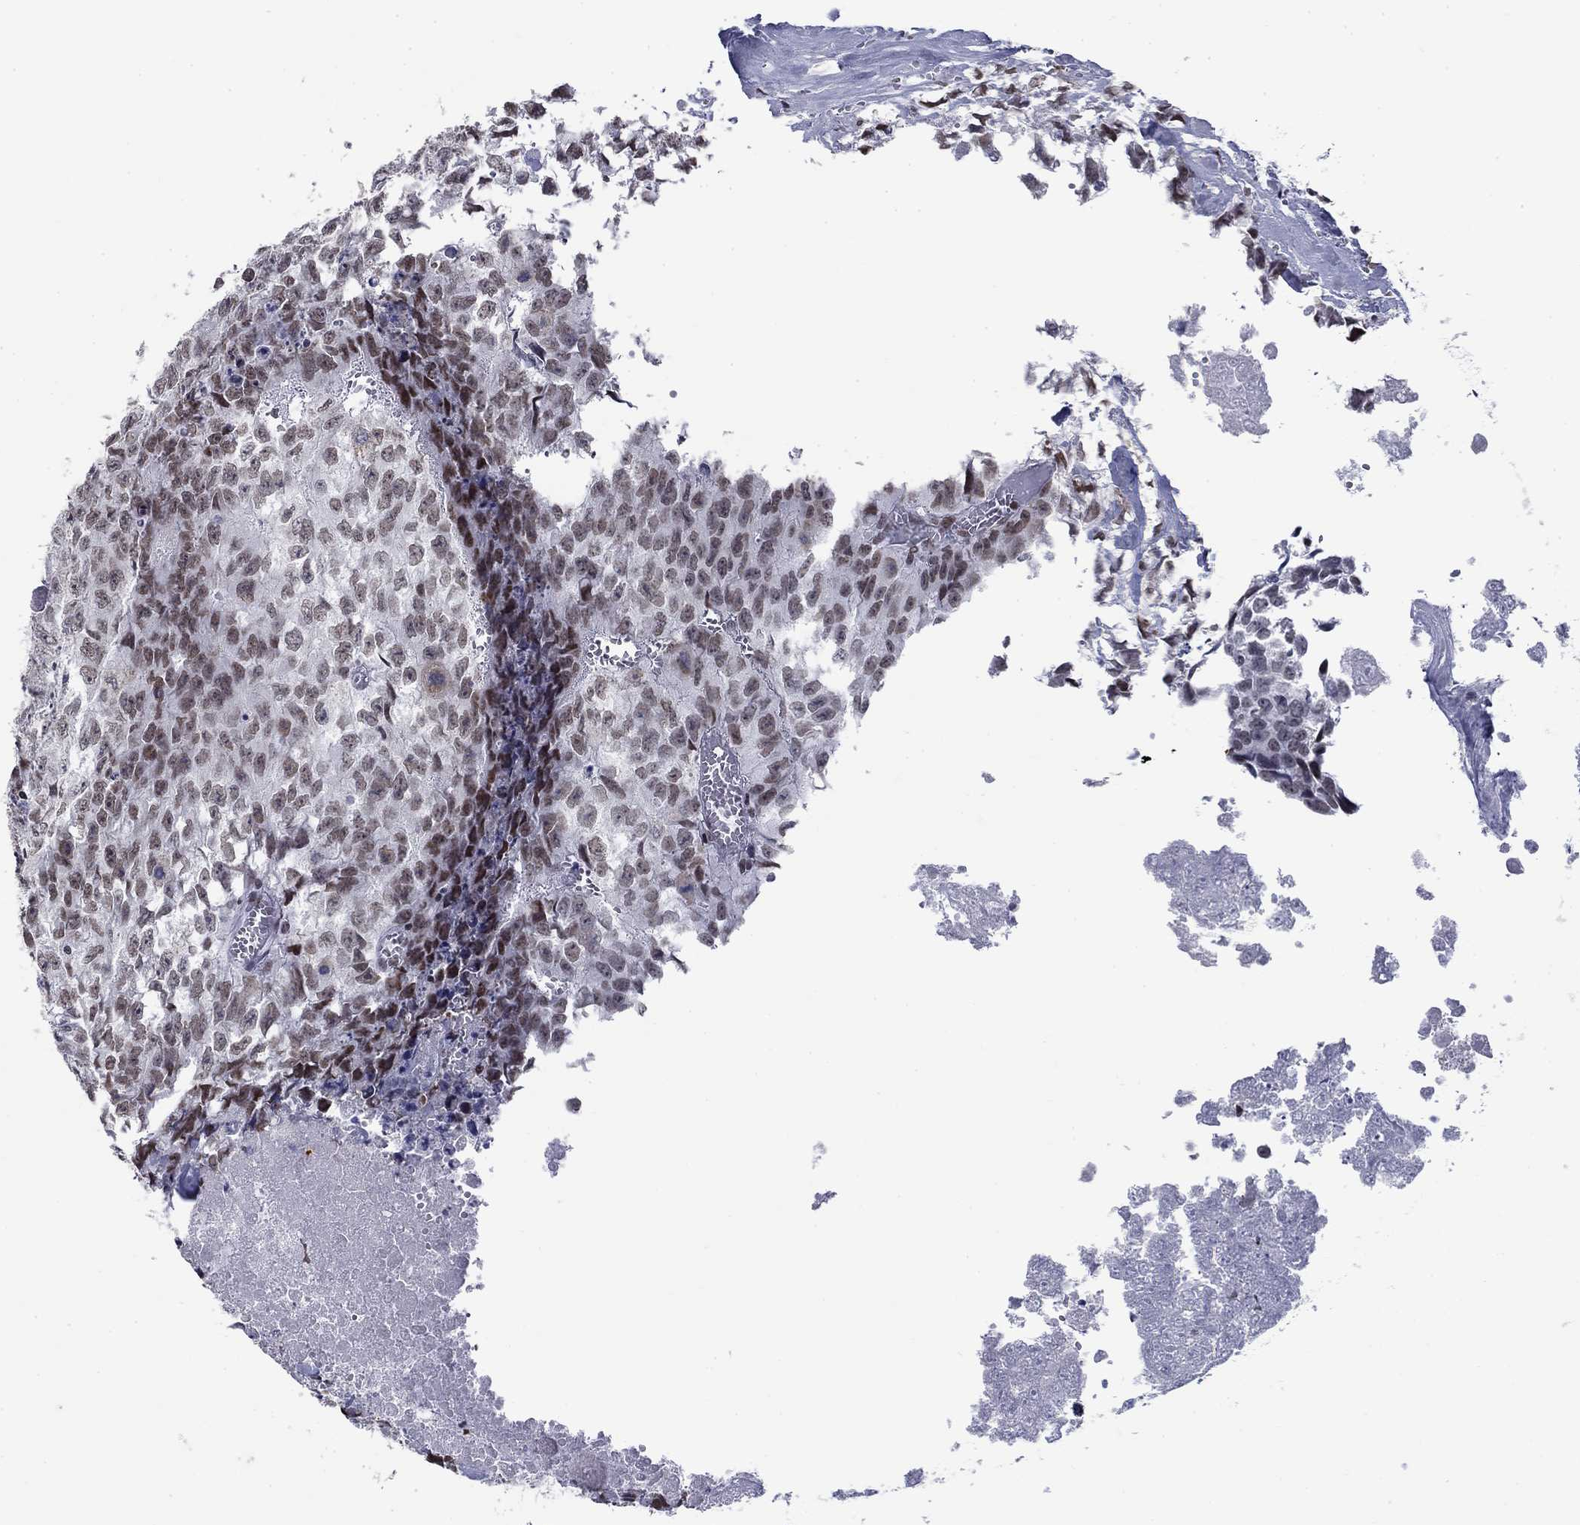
{"staining": {"intensity": "weak", "quantity": "25%-75%", "location": "nuclear"}, "tissue": "testis cancer", "cell_type": "Tumor cells", "image_type": "cancer", "snomed": [{"axis": "morphology", "description": "Carcinoma, Embryonal, NOS"}, {"axis": "morphology", "description": "Teratoma, malignant, NOS"}, {"axis": "topography", "description": "Testis"}], "caption": "The photomicrograph shows staining of testis embryonal carcinoma, revealing weak nuclear protein expression (brown color) within tumor cells. (IHC, brightfield microscopy, high magnification).", "gene": "NPAS3", "patient": {"sex": "male", "age": 24}}